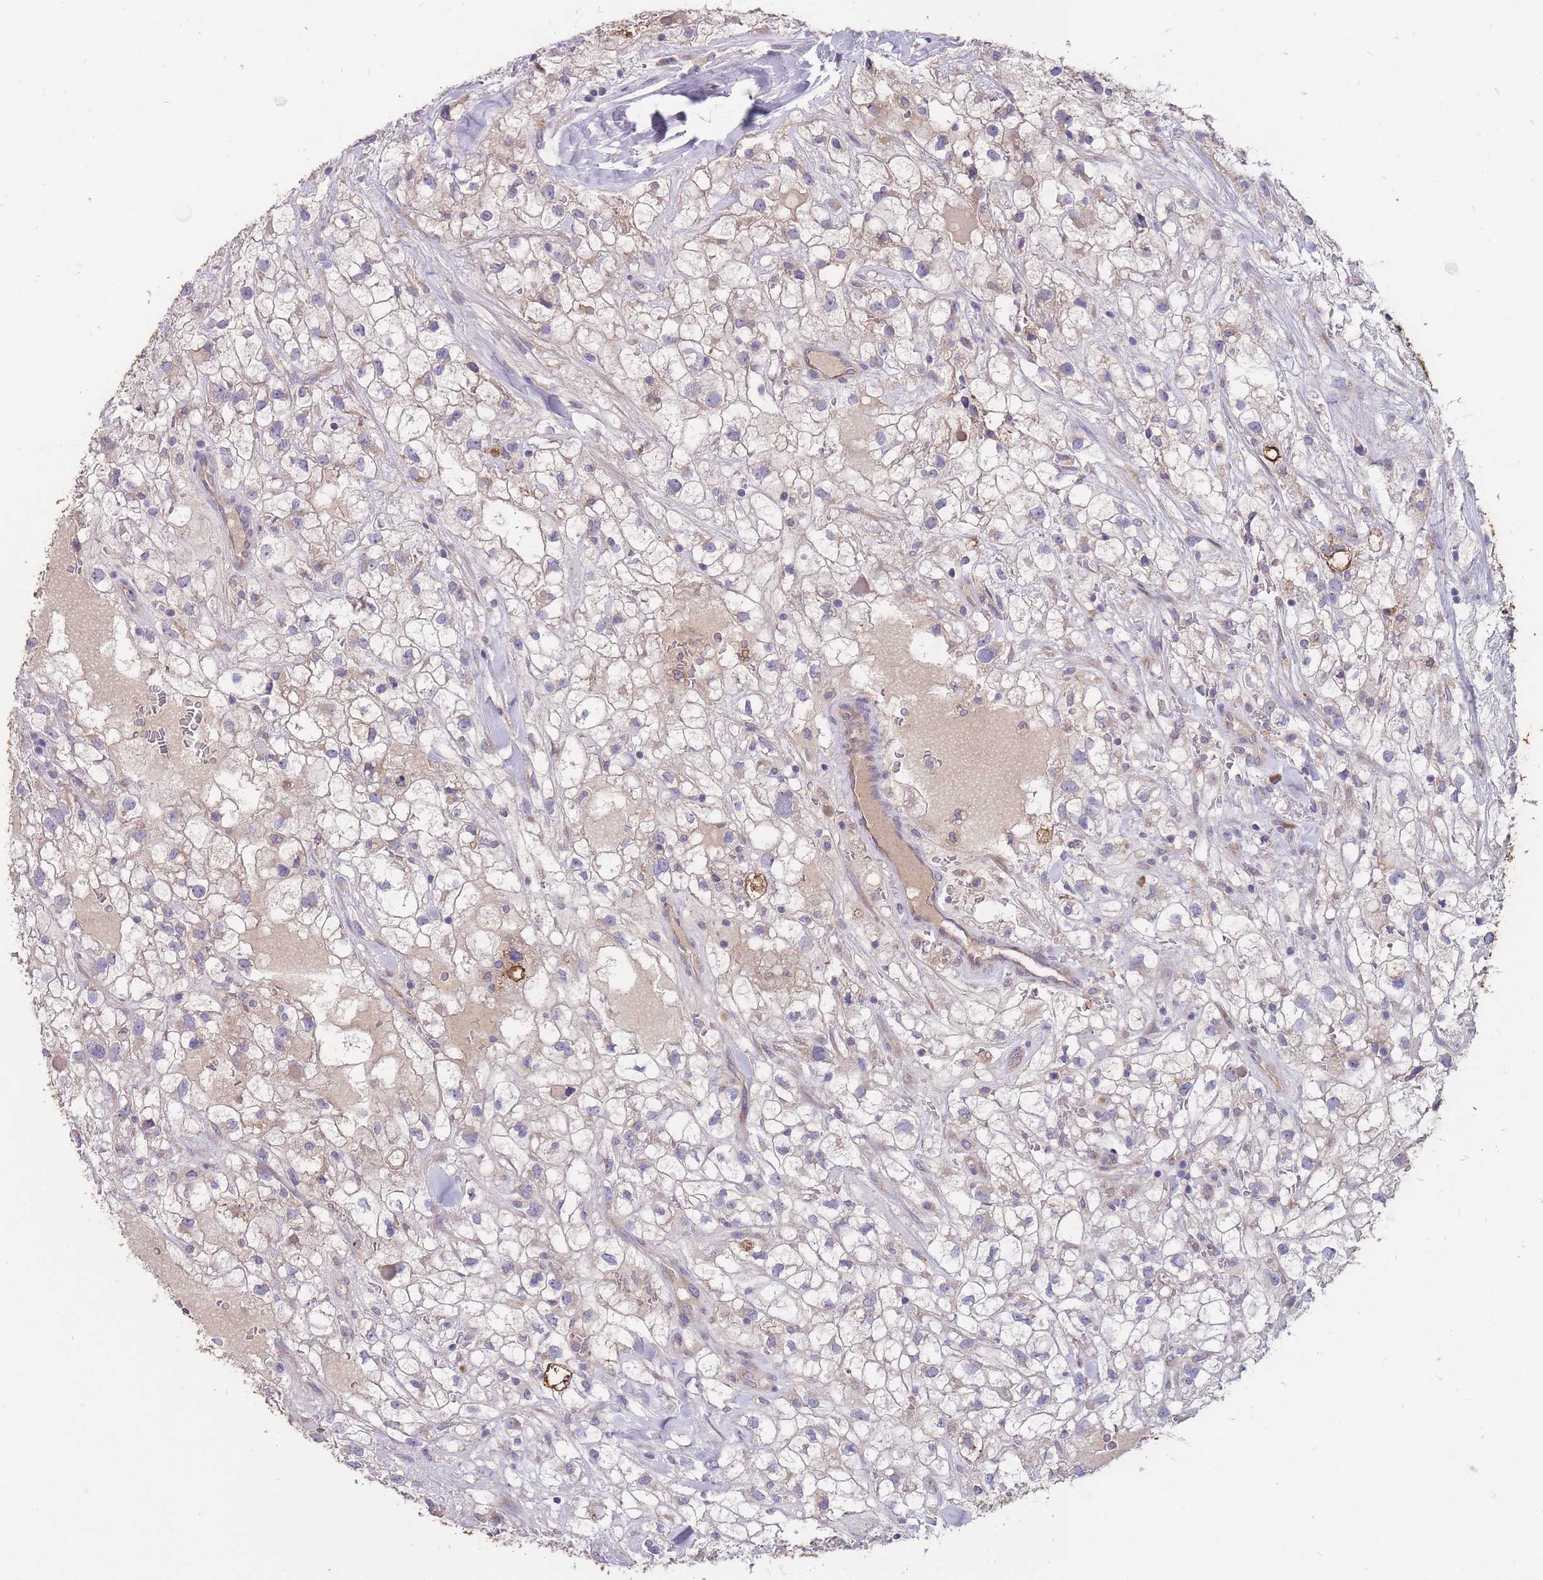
{"staining": {"intensity": "negative", "quantity": "none", "location": "none"}, "tissue": "renal cancer", "cell_type": "Tumor cells", "image_type": "cancer", "snomed": [{"axis": "morphology", "description": "Adenocarcinoma, NOS"}, {"axis": "topography", "description": "Kidney"}], "caption": "Tumor cells show no significant protein positivity in renal adenocarcinoma.", "gene": "STIM2", "patient": {"sex": "male", "age": 59}}